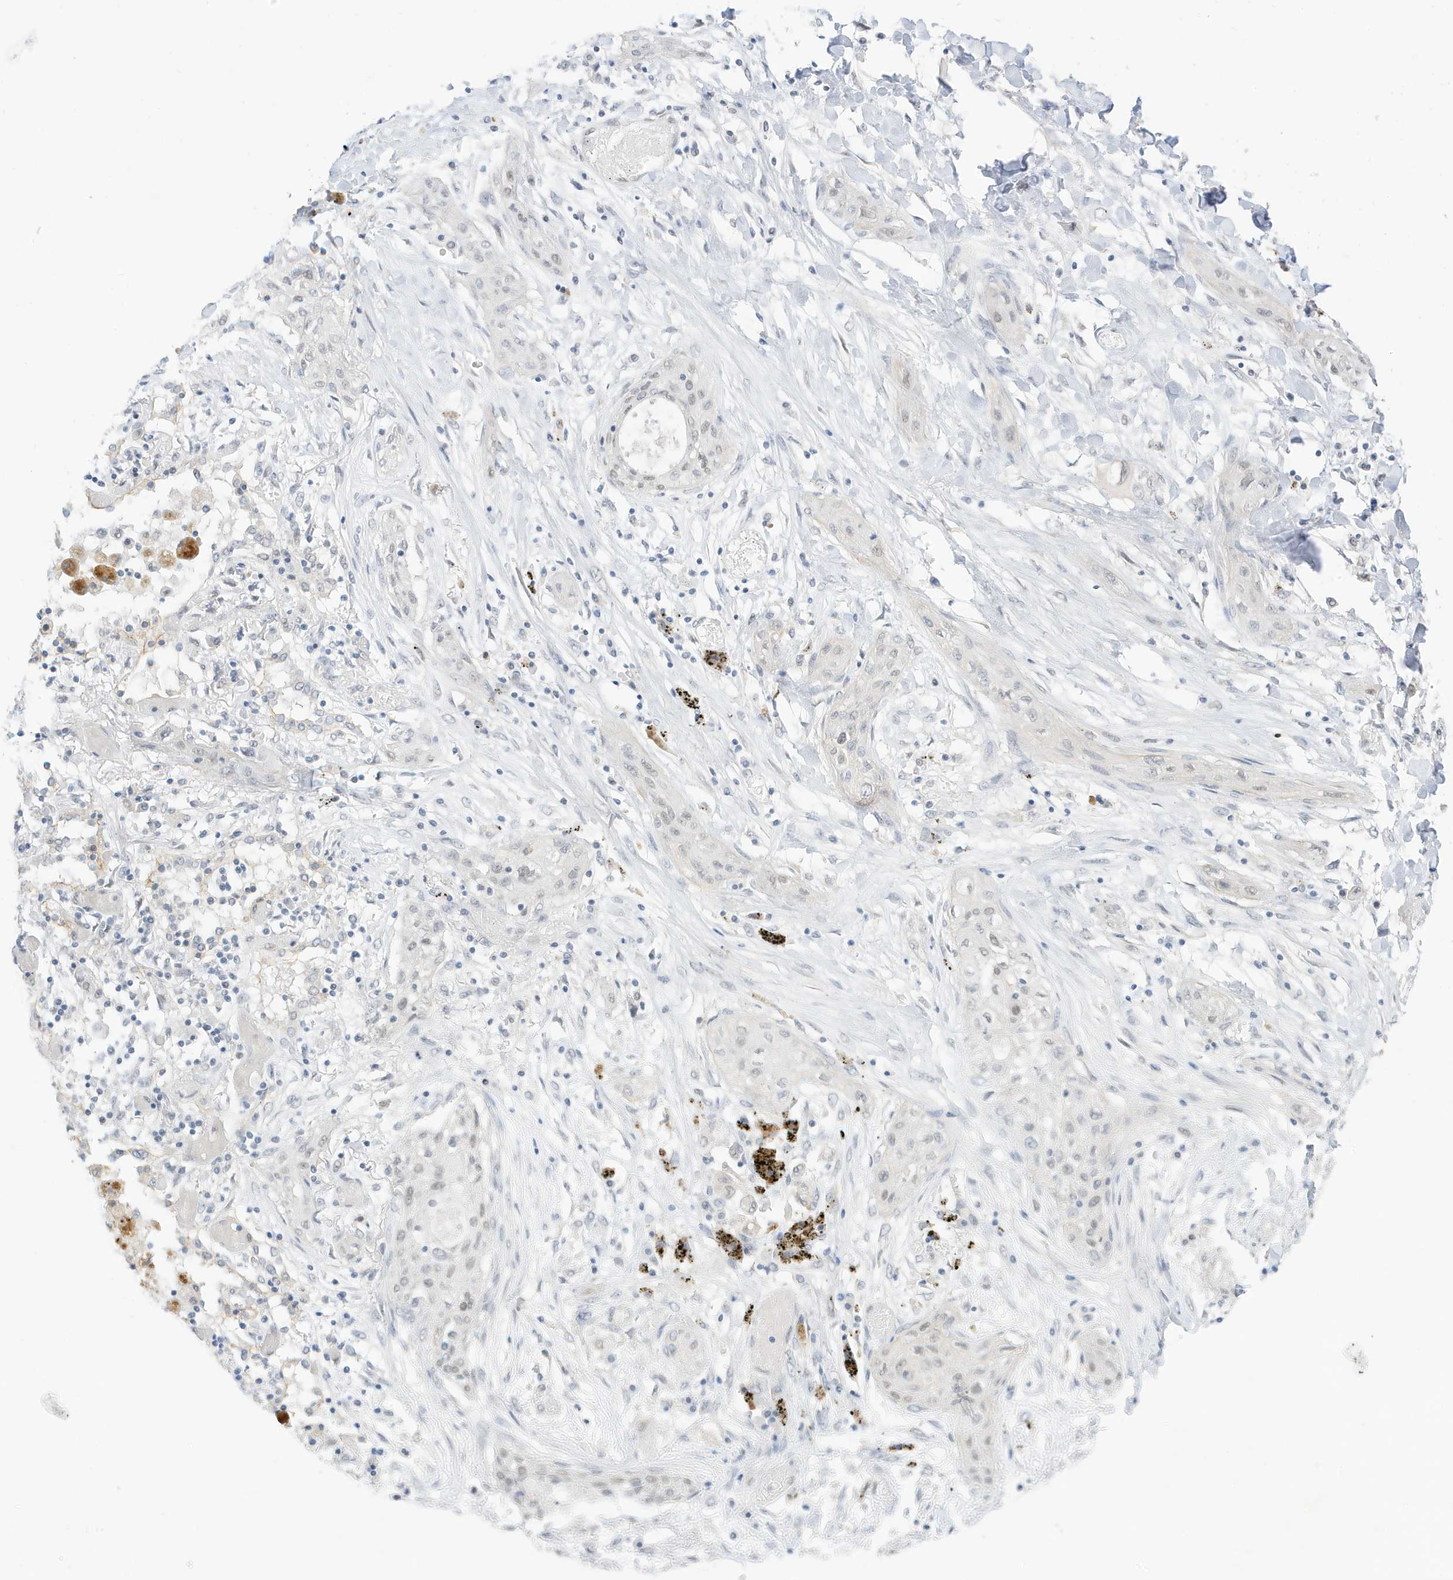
{"staining": {"intensity": "negative", "quantity": "none", "location": "none"}, "tissue": "lung cancer", "cell_type": "Tumor cells", "image_type": "cancer", "snomed": [{"axis": "morphology", "description": "Squamous cell carcinoma, NOS"}, {"axis": "topography", "description": "Lung"}], "caption": "IHC image of human lung squamous cell carcinoma stained for a protein (brown), which shows no positivity in tumor cells.", "gene": "MSL3", "patient": {"sex": "female", "age": 47}}